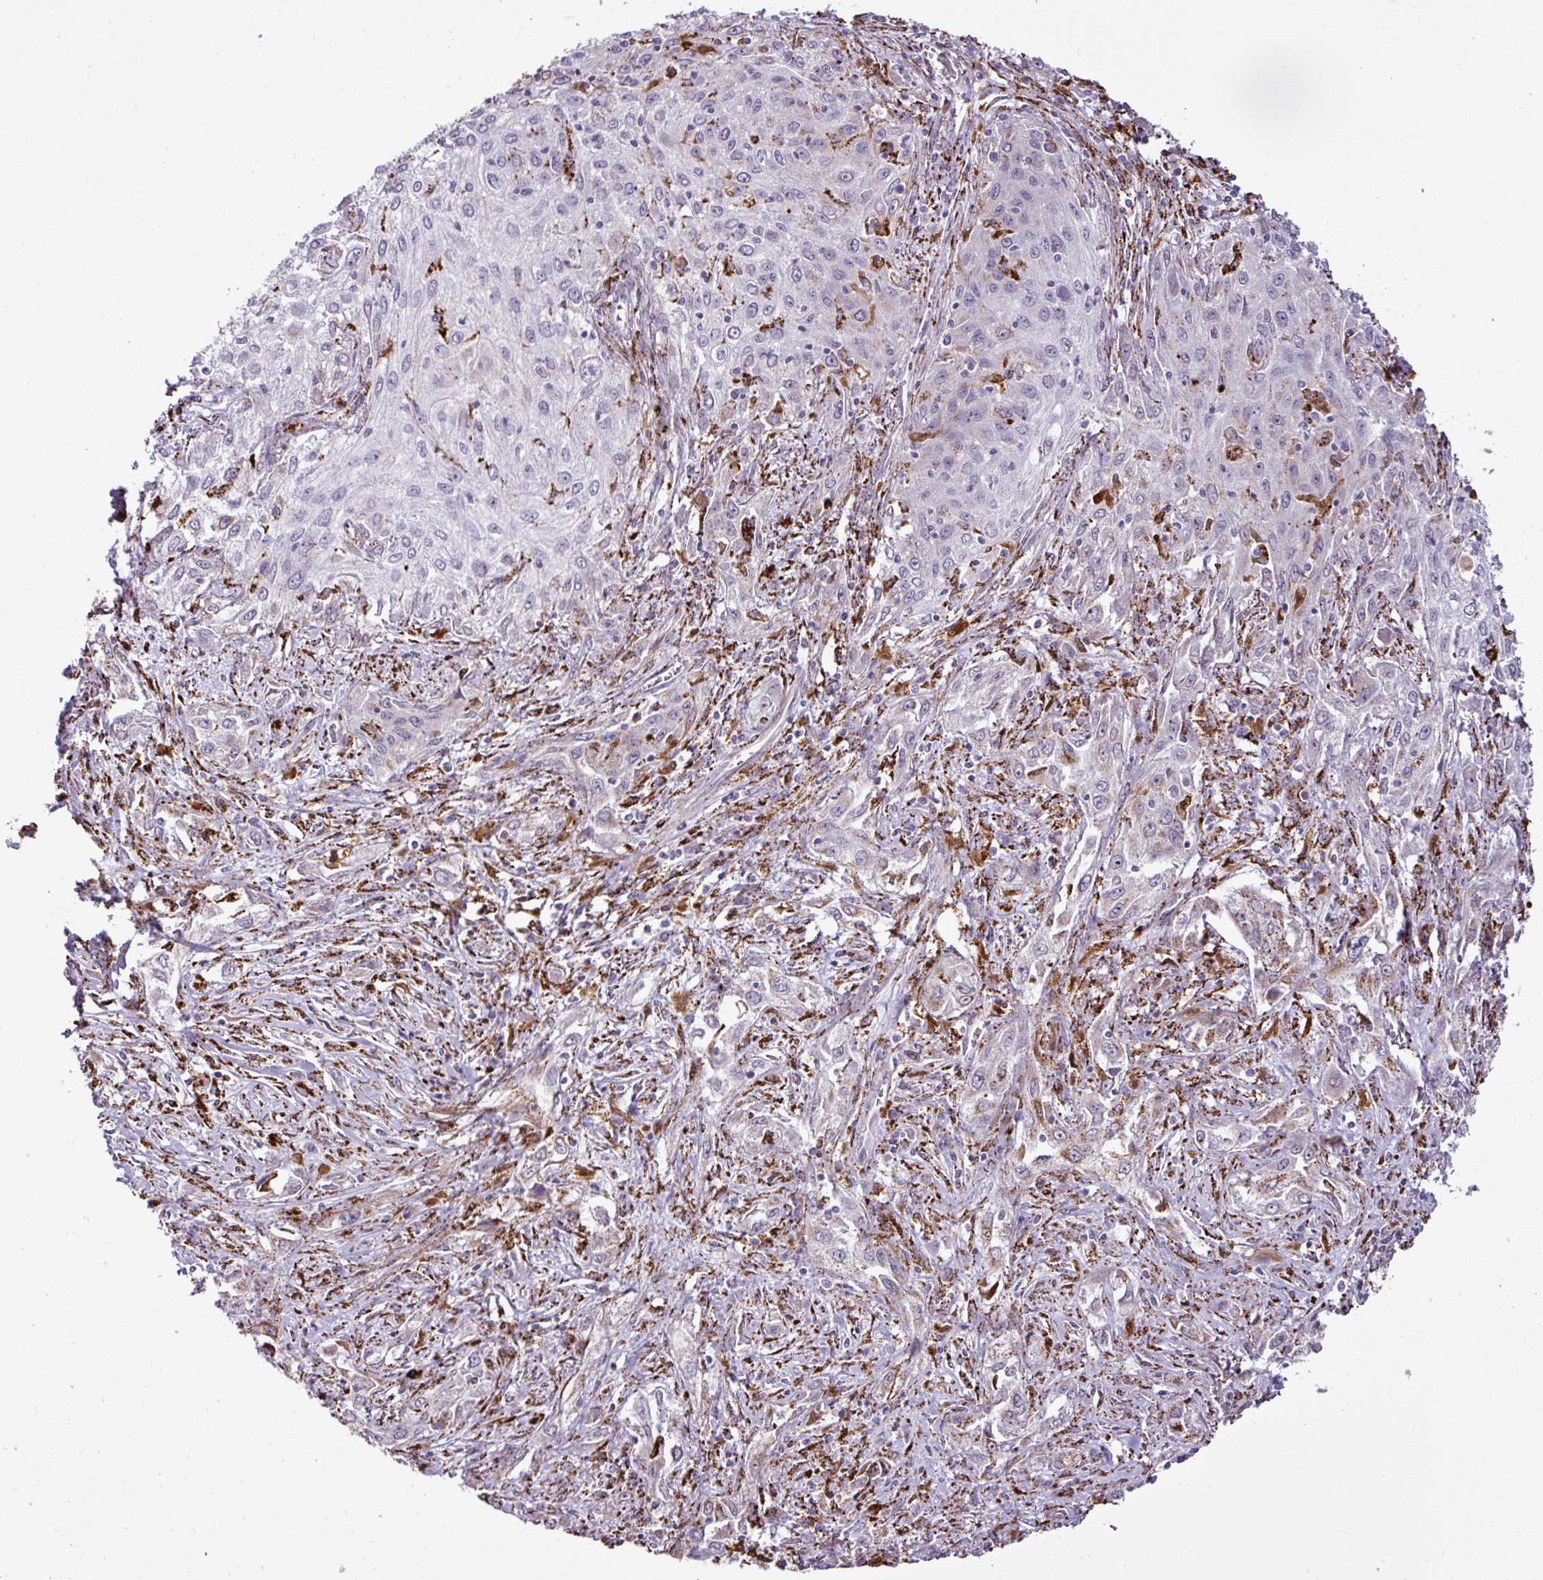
{"staining": {"intensity": "negative", "quantity": "none", "location": "none"}, "tissue": "lung cancer", "cell_type": "Tumor cells", "image_type": "cancer", "snomed": [{"axis": "morphology", "description": "Squamous cell carcinoma, NOS"}, {"axis": "topography", "description": "Lung"}], "caption": "A micrograph of human lung squamous cell carcinoma is negative for staining in tumor cells.", "gene": "SGPP1", "patient": {"sex": "female", "age": 69}}